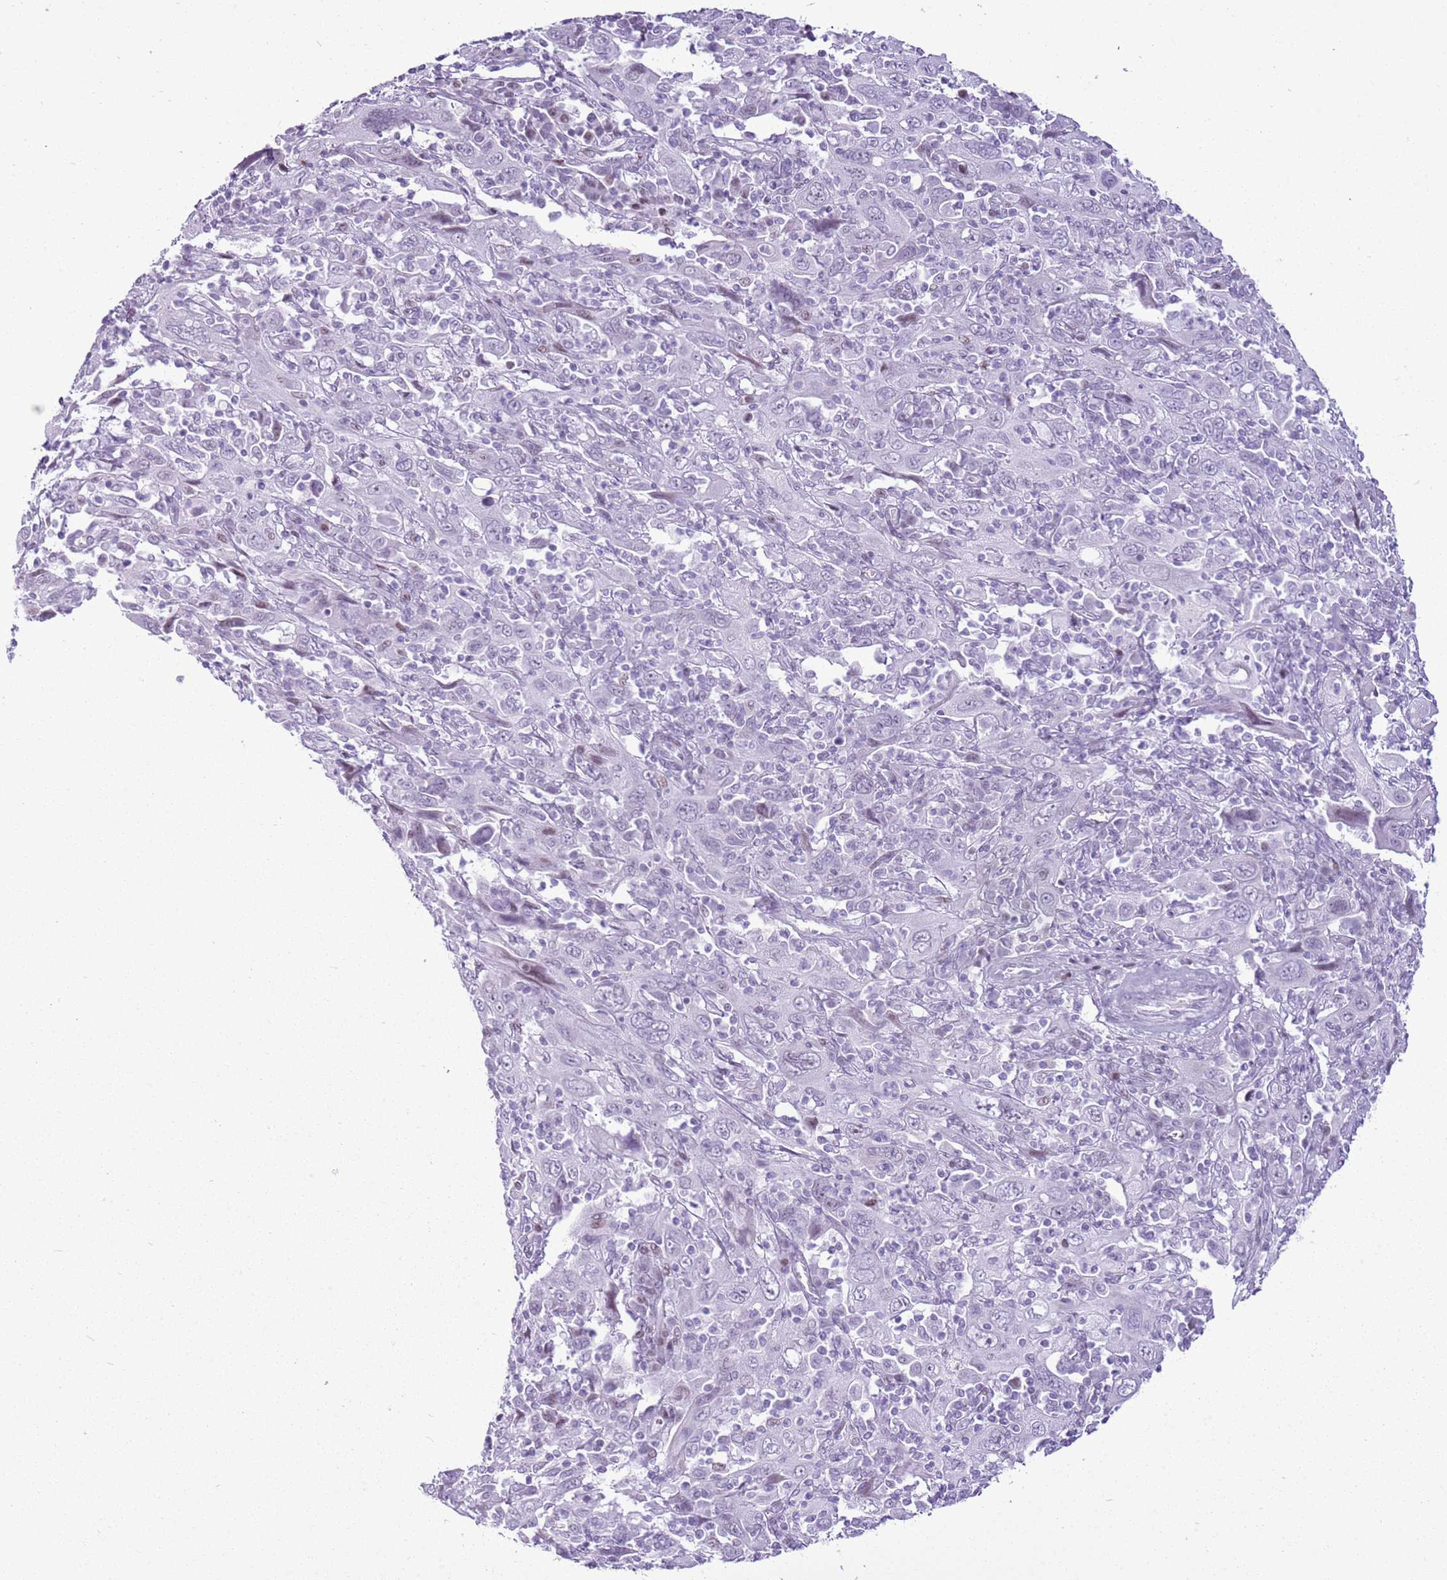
{"staining": {"intensity": "negative", "quantity": "none", "location": "none"}, "tissue": "cervical cancer", "cell_type": "Tumor cells", "image_type": "cancer", "snomed": [{"axis": "morphology", "description": "Squamous cell carcinoma, NOS"}, {"axis": "topography", "description": "Cervix"}], "caption": "Cervical cancer was stained to show a protein in brown. There is no significant staining in tumor cells.", "gene": "ASIP", "patient": {"sex": "female", "age": 46}}